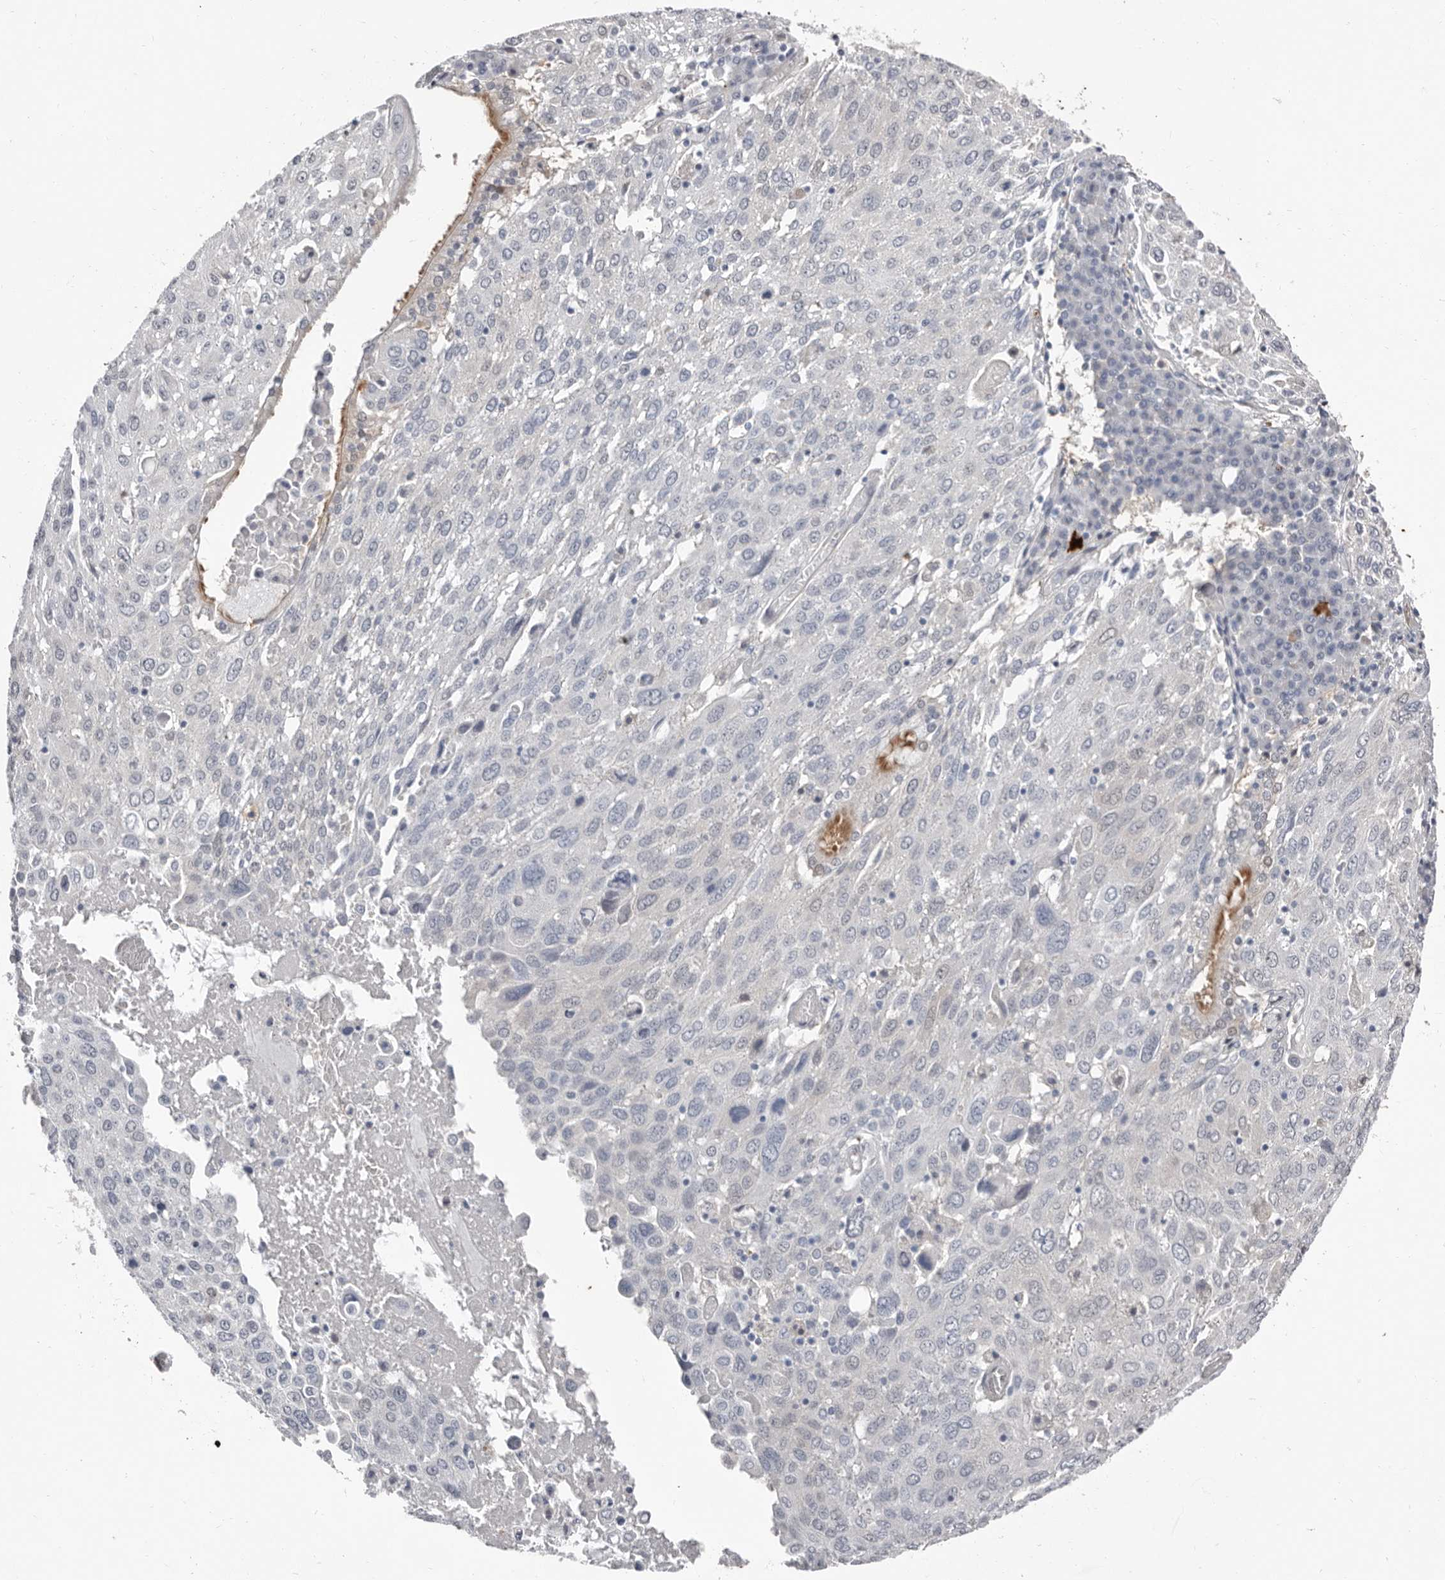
{"staining": {"intensity": "negative", "quantity": "none", "location": "none"}, "tissue": "lung cancer", "cell_type": "Tumor cells", "image_type": "cancer", "snomed": [{"axis": "morphology", "description": "Squamous cell carcinoma, NOS"}, {"axis": "topography", "description": "Lung"}], "caption": "Tumor cells are negative for protein expression in human lung squamous cell carcinoma.", "gene": "ASRGL1", "patient": {"sex": "male", "age": 65}}